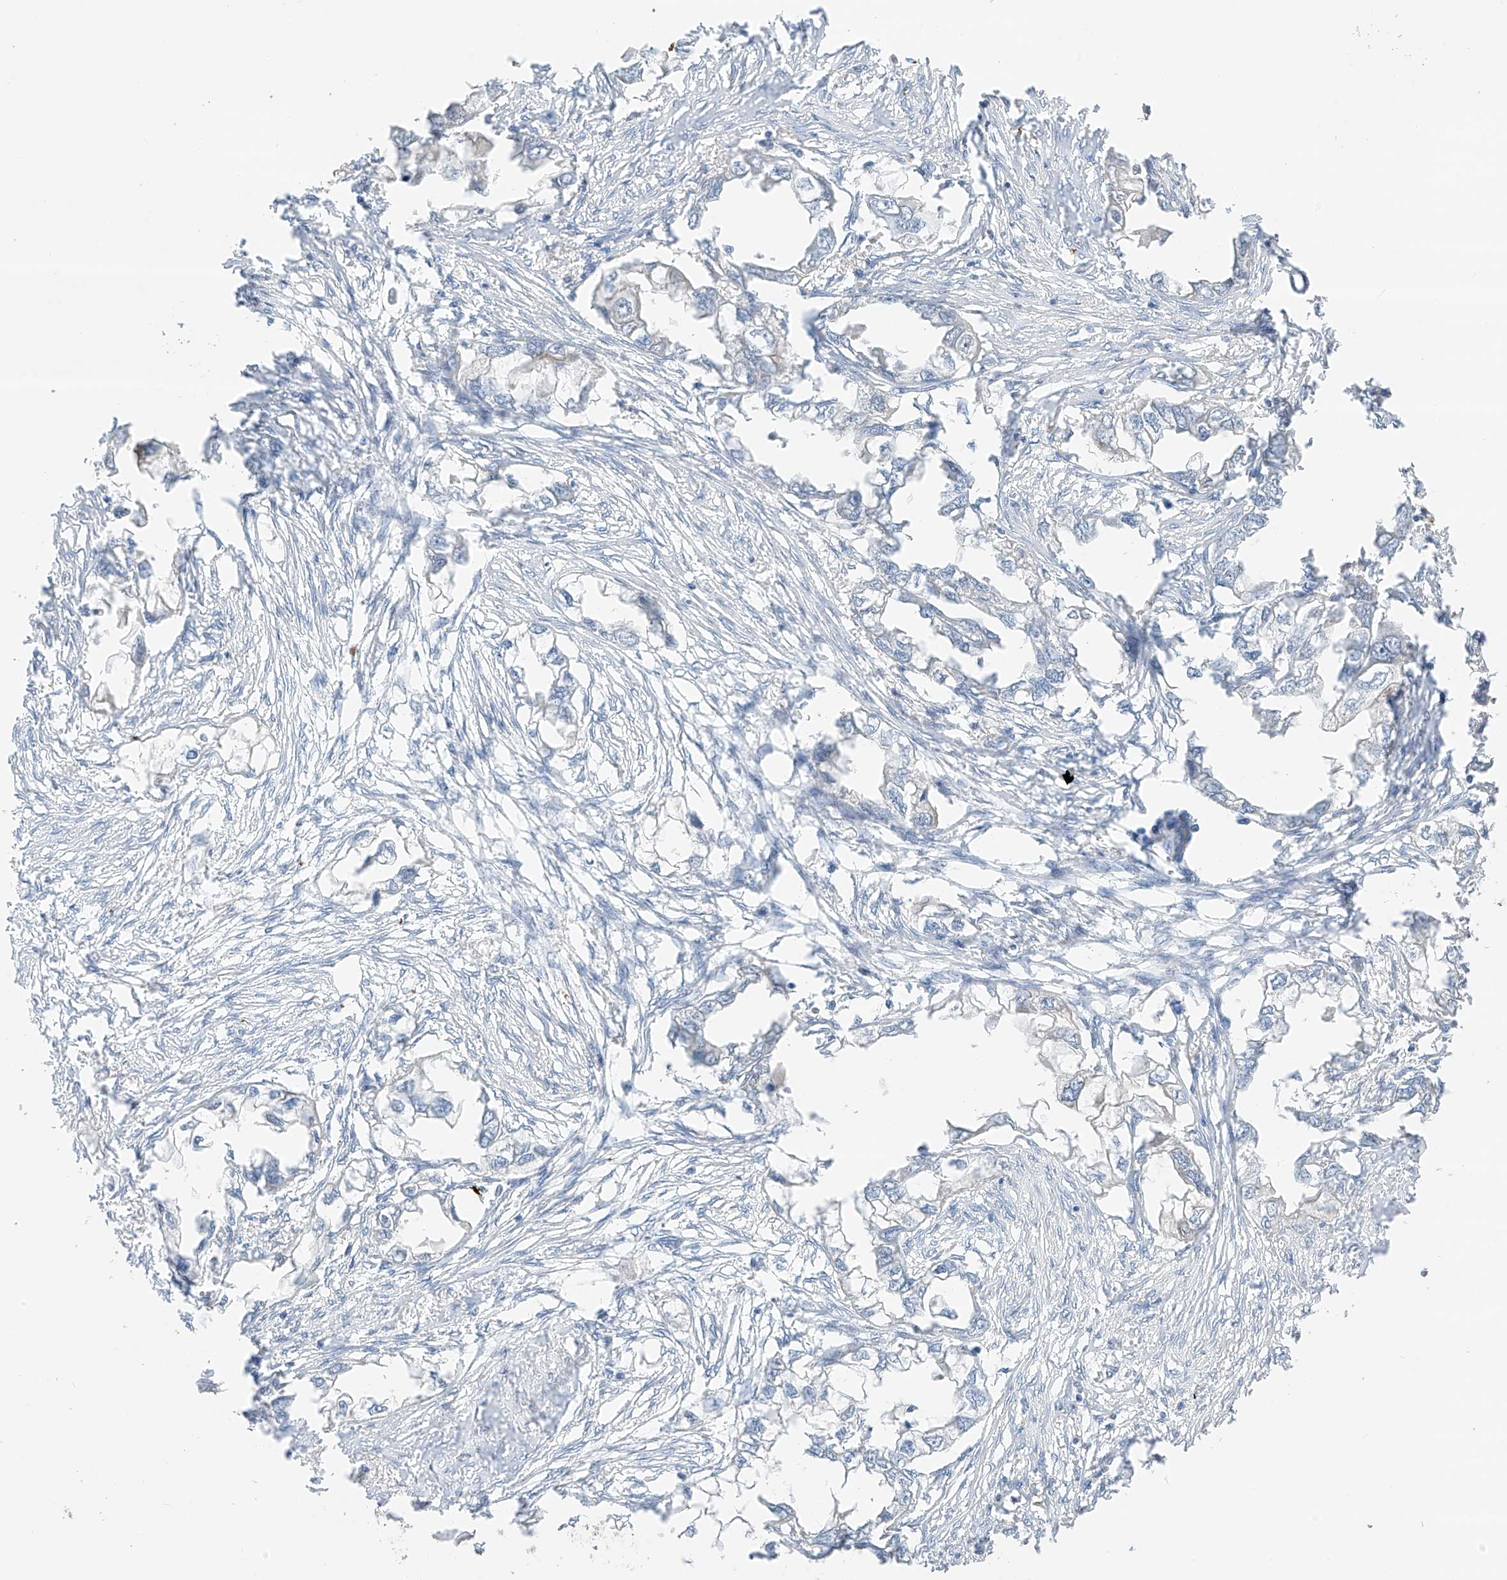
{"staining": {"intensity": "negative", "quantity": "none", "location": "none"}, "tissue": "endometrial cancer", "cell_type": "Tumor cells", "image_type": "cancer", "snomed": [{"axis": "morphology", "description": "Adenocarcinoma, NOS"}, {"axis": "morphology", "description": "Adenocarcinoma, metastatic, NOS"}, {"axis": "topography", "description": "Adipose tissue"}, {"axis": "topography", "description": "Endometrium"}], "caption": "The immunohistochemistry (IHC) photomicrograph has no significant expression in tumor cells of metastatic adenocarcinoma (endometrial) tissue. Brightfield microscopy of immunohistochemistry stained with DAB (brown) and hematoxylin (blue), captured at high magnification.", "gene": "CAPN13", "patient": {"sex": "female", "age": 67}}